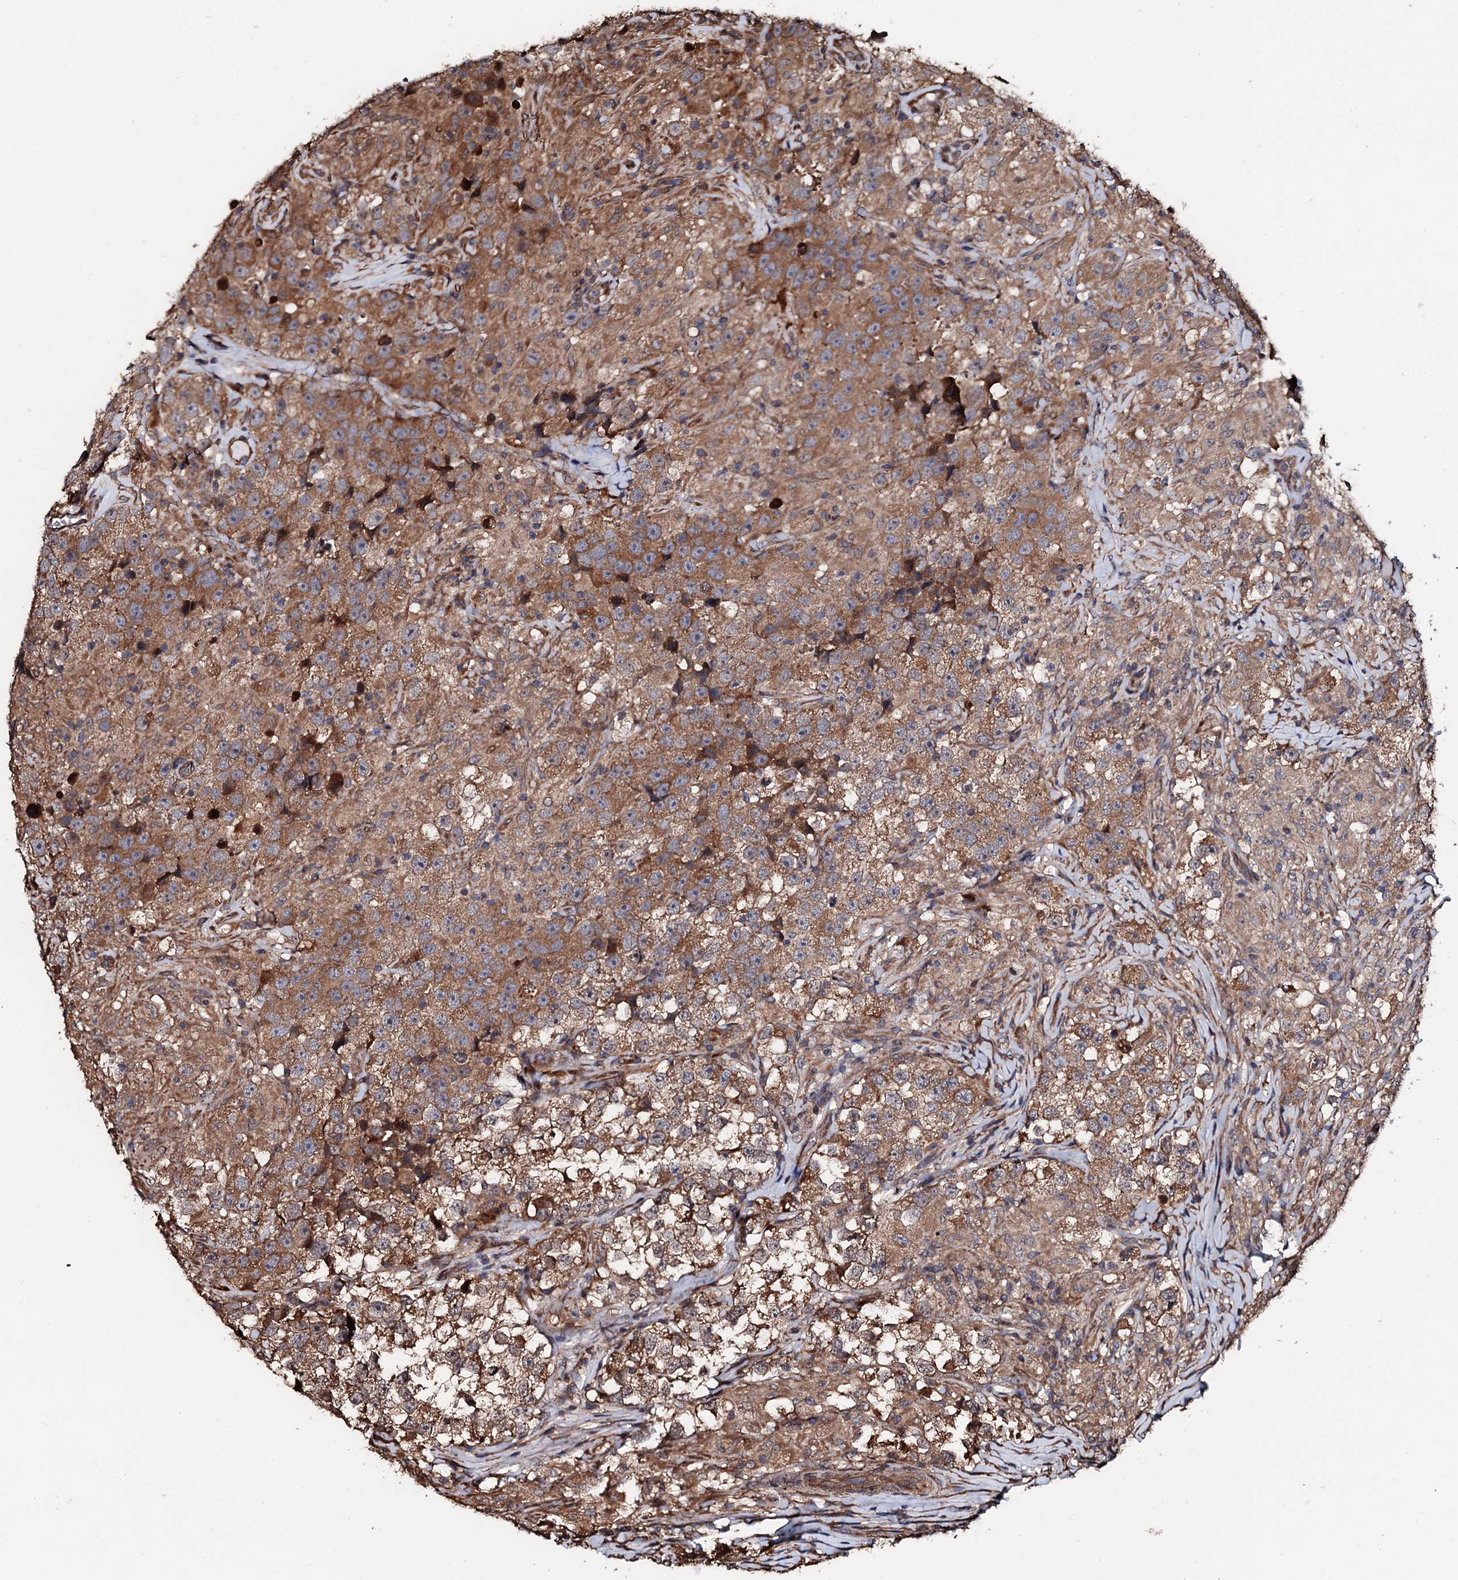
{"staining": {"intensity": "moderate", "quantity": ">75%", "location": "cytoplasmic/membranous"}, "tissue": "testis cancer", "cell_type": "Tumor cells", "image_type": "cancer", "snomed": [{"axis": "morphology", "description": "Seminoma, NOS"}, {"axis": "topography", "description": "Testis"}], "caption": "A medium amount of moderate cytoplasmic/membranous positivity is appreciated in about >75% of tumor cells in testis seminoma tissue.", "gene": "CKAP5", "patient": {"sex": "male", "age": 46}}